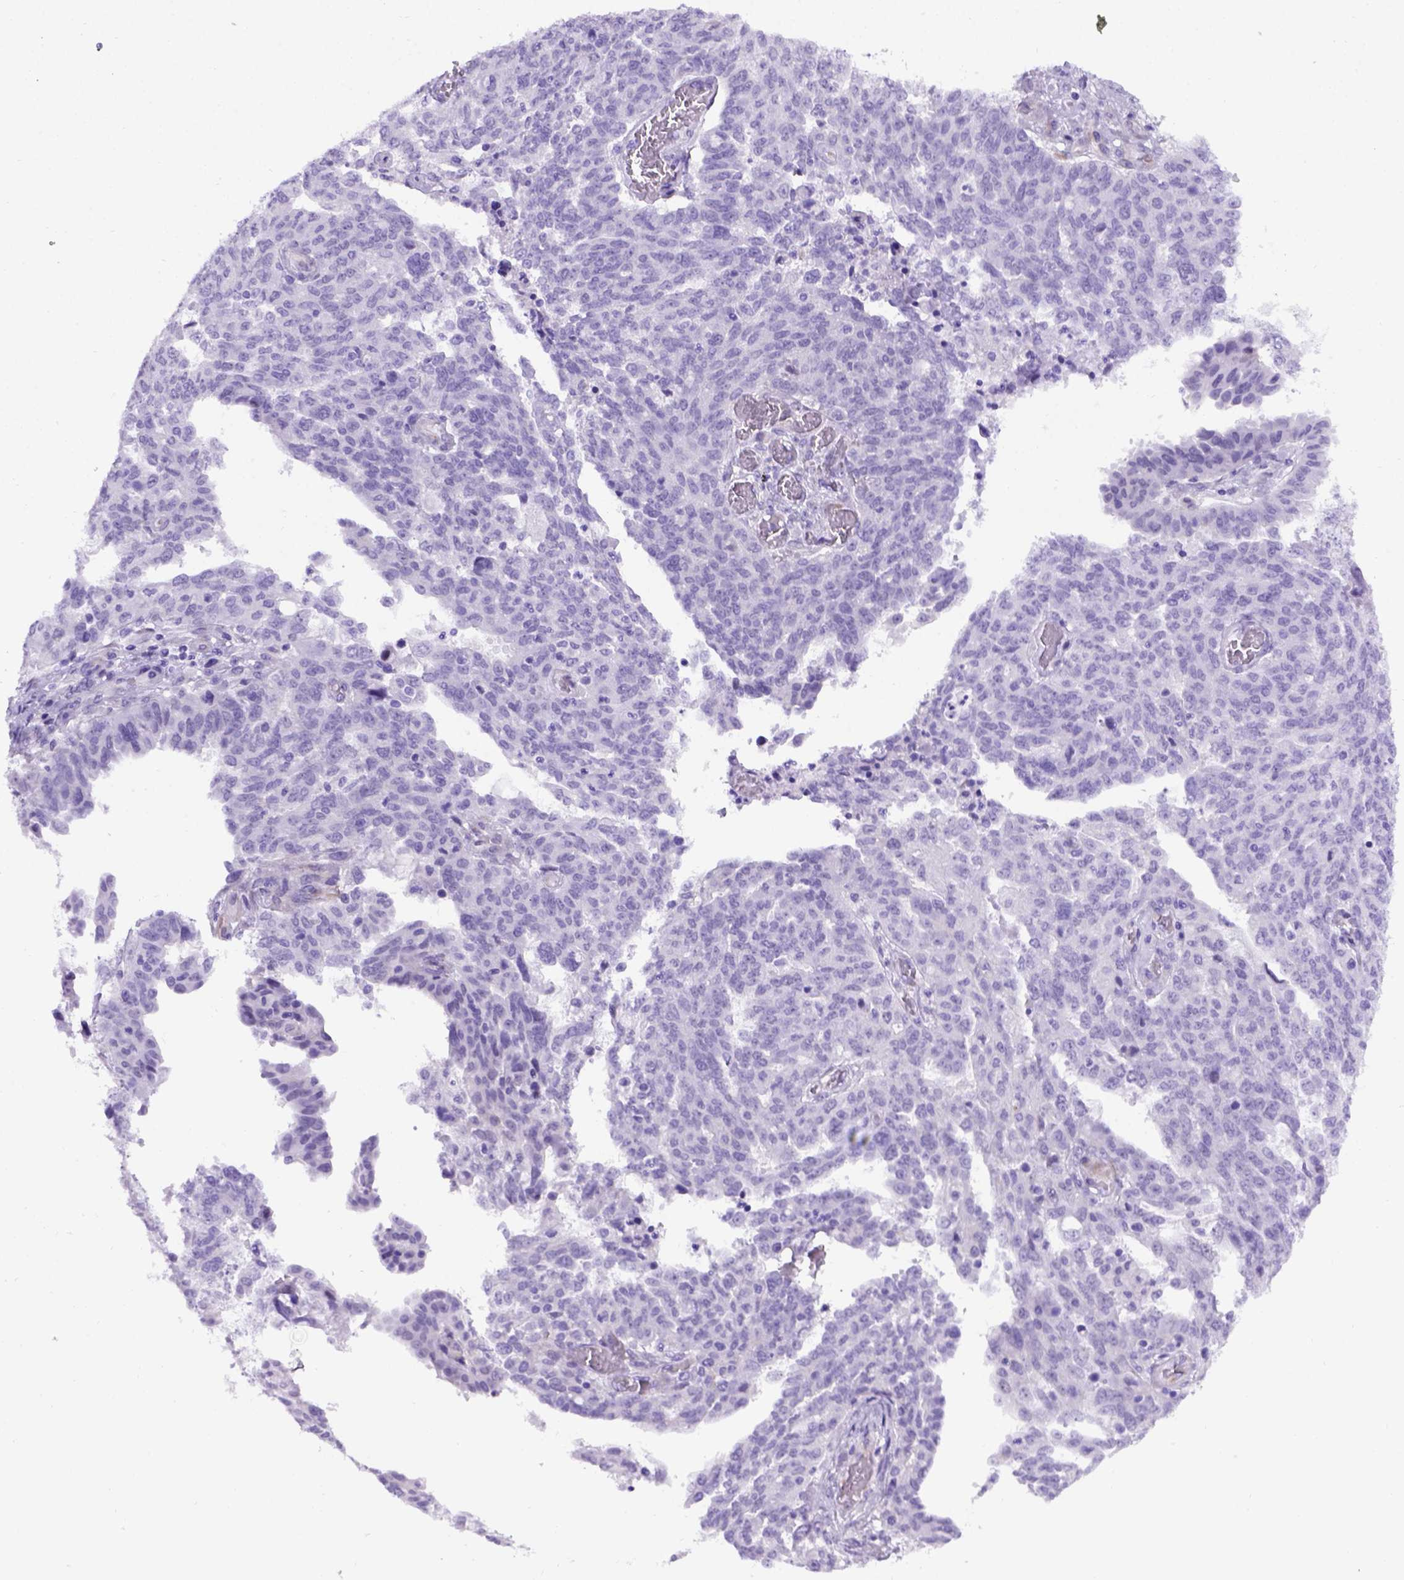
{"staining": {"intensity": "negative", "quantity": "none", "location": "none"}, "tissue": "ovarian cancer", "cell_type": "Tumor cells", "image_type": "cancer", "snomed": [{"axis": "morphology", "description": "Cystadenocarcinoma, serous, NOS"}, {"axis": "topography", "description": "Ovary"}], "caption": "A high-resolution histopathology image shows IHC staining of serous cystadenocarcinoma (ovarian), which displays no significant staining in tumor cells. (DAB (3,3'-diaminobenzidine) immunohistochemistry (IHC) visualized using brightfield microscopy, high magnification).", "gene": "ADAM12", "patient": {"sex": "female", "age": 67}}